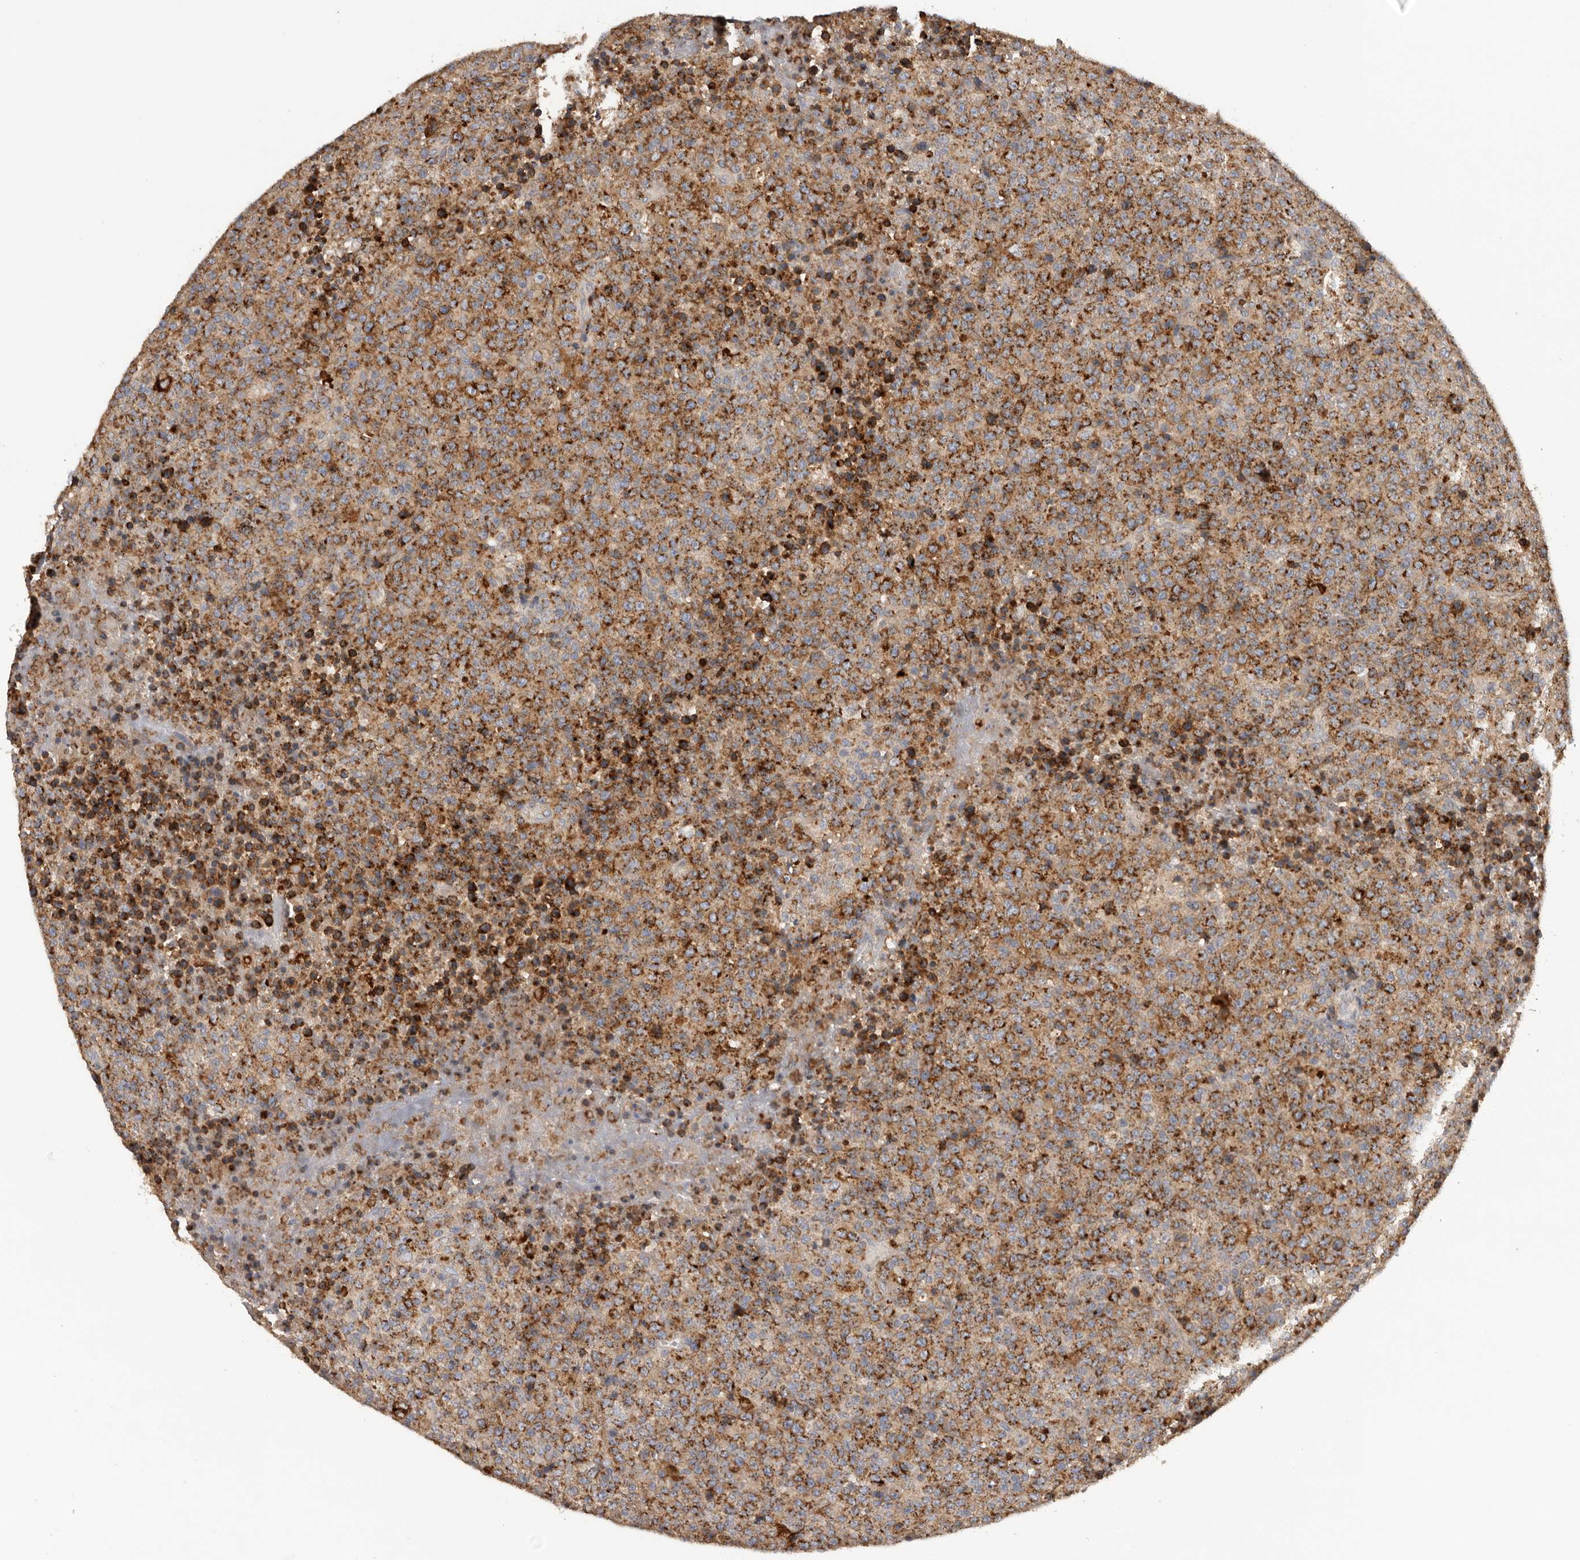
{"staining": {"intensity": "moderate", "quantity": ">75%", "location": "cytoplasmic/membranous"}, "tissue": "lymphoma", "cell_type": "Tumor cells", "image_type": "cancer", "snomed": [{"axis": "morphology", "description": "Malignant lymphoma, non-Hodgkin's type, High grade"}, {"axis": "topography", "description": "Lymph node"}], "caption": "Protein staining of malignant lymphoma, non-Hodgkin's type (high-grade) tissue exhibits moderate cytoplasmic/membranous expression in about >75% of tumor cells. The staining was performed using DAB (3,3'-diaminobenzidine) to visualize the protein expression in brown, while the nuclei were stained in blue with hematoxylin (Magnification: 20x).", "gene": "TFRC", "patient": {"sex": "male", "age": 13}}